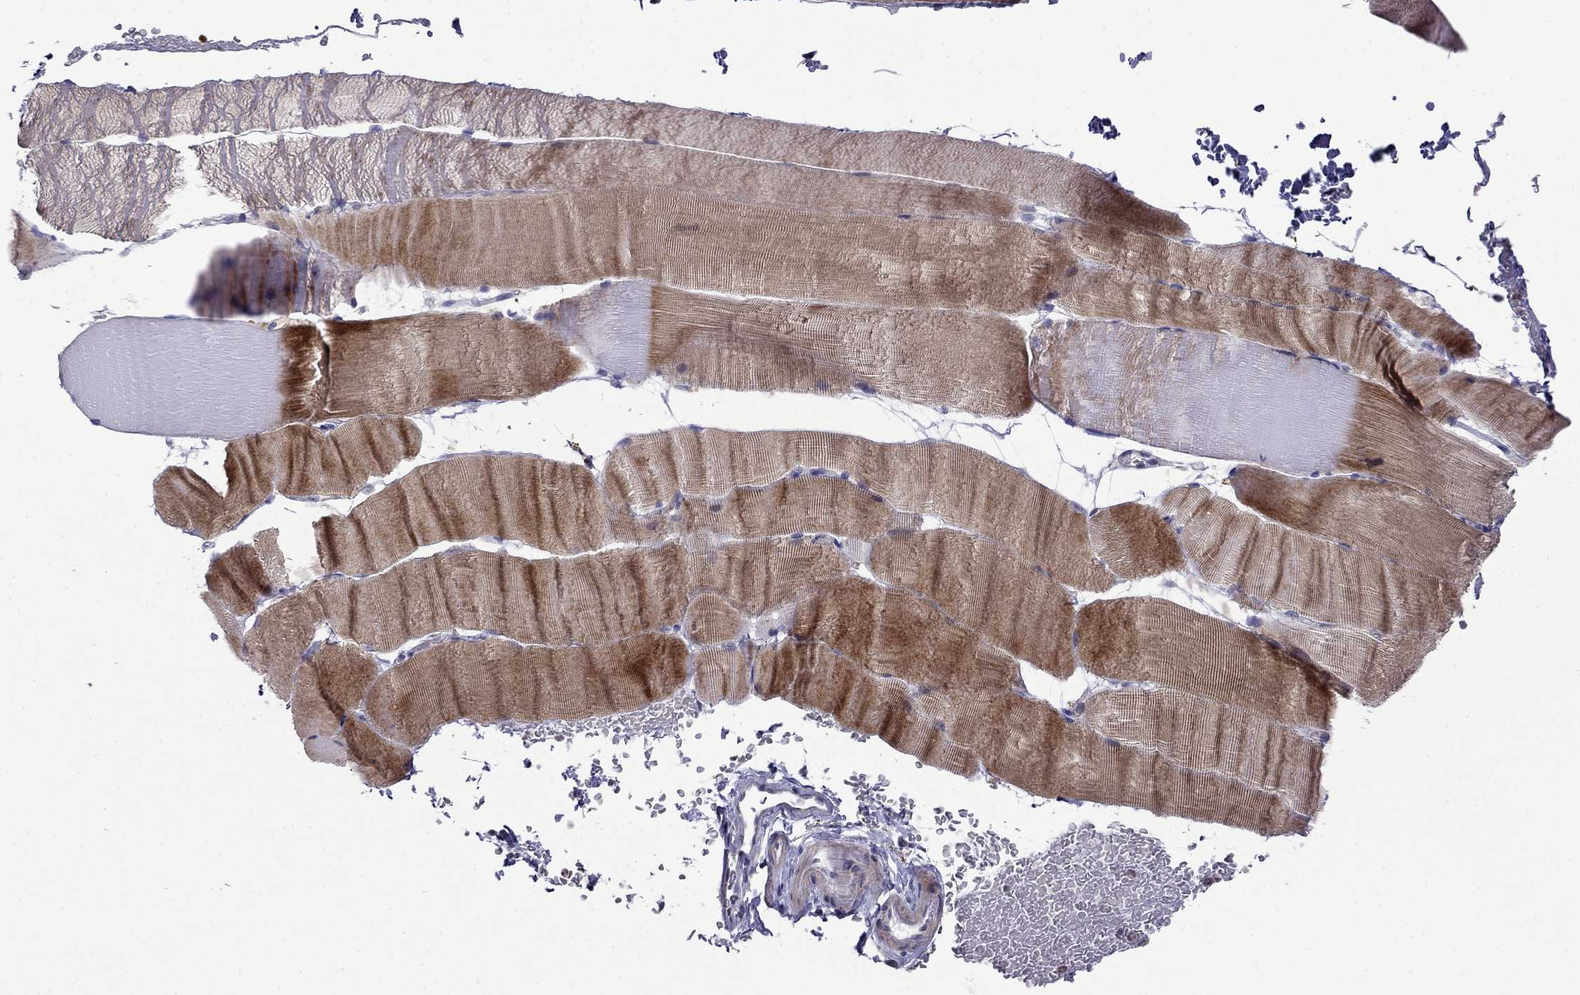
{"staining": {"intensity": "strong", "quantity": "25%-75%", "location": "cytoplasmic/membranous"}, "tissue": "skeletal muscle", "cell_type": "Myocytes", "image_type": "normal", "snomed": [{"axis": "morphology", "description": "Normal tissue, NOS"}, {"axis": "topography", "description": "Skeletal muscle"}], "caption": "Protein staining exhibits strong cytoplasmic/membranous expression in approximately 25%-75% of myocytes in normal skeletal muscle. The staining is performed using DAB (3,3'-diaminobenzidine) brown chromogen to label protein expression. The nuclei are counter-stained blue using hematoxylin.", "gene": "LRRC39", "patient": {"sex": "female", "age": 37}}